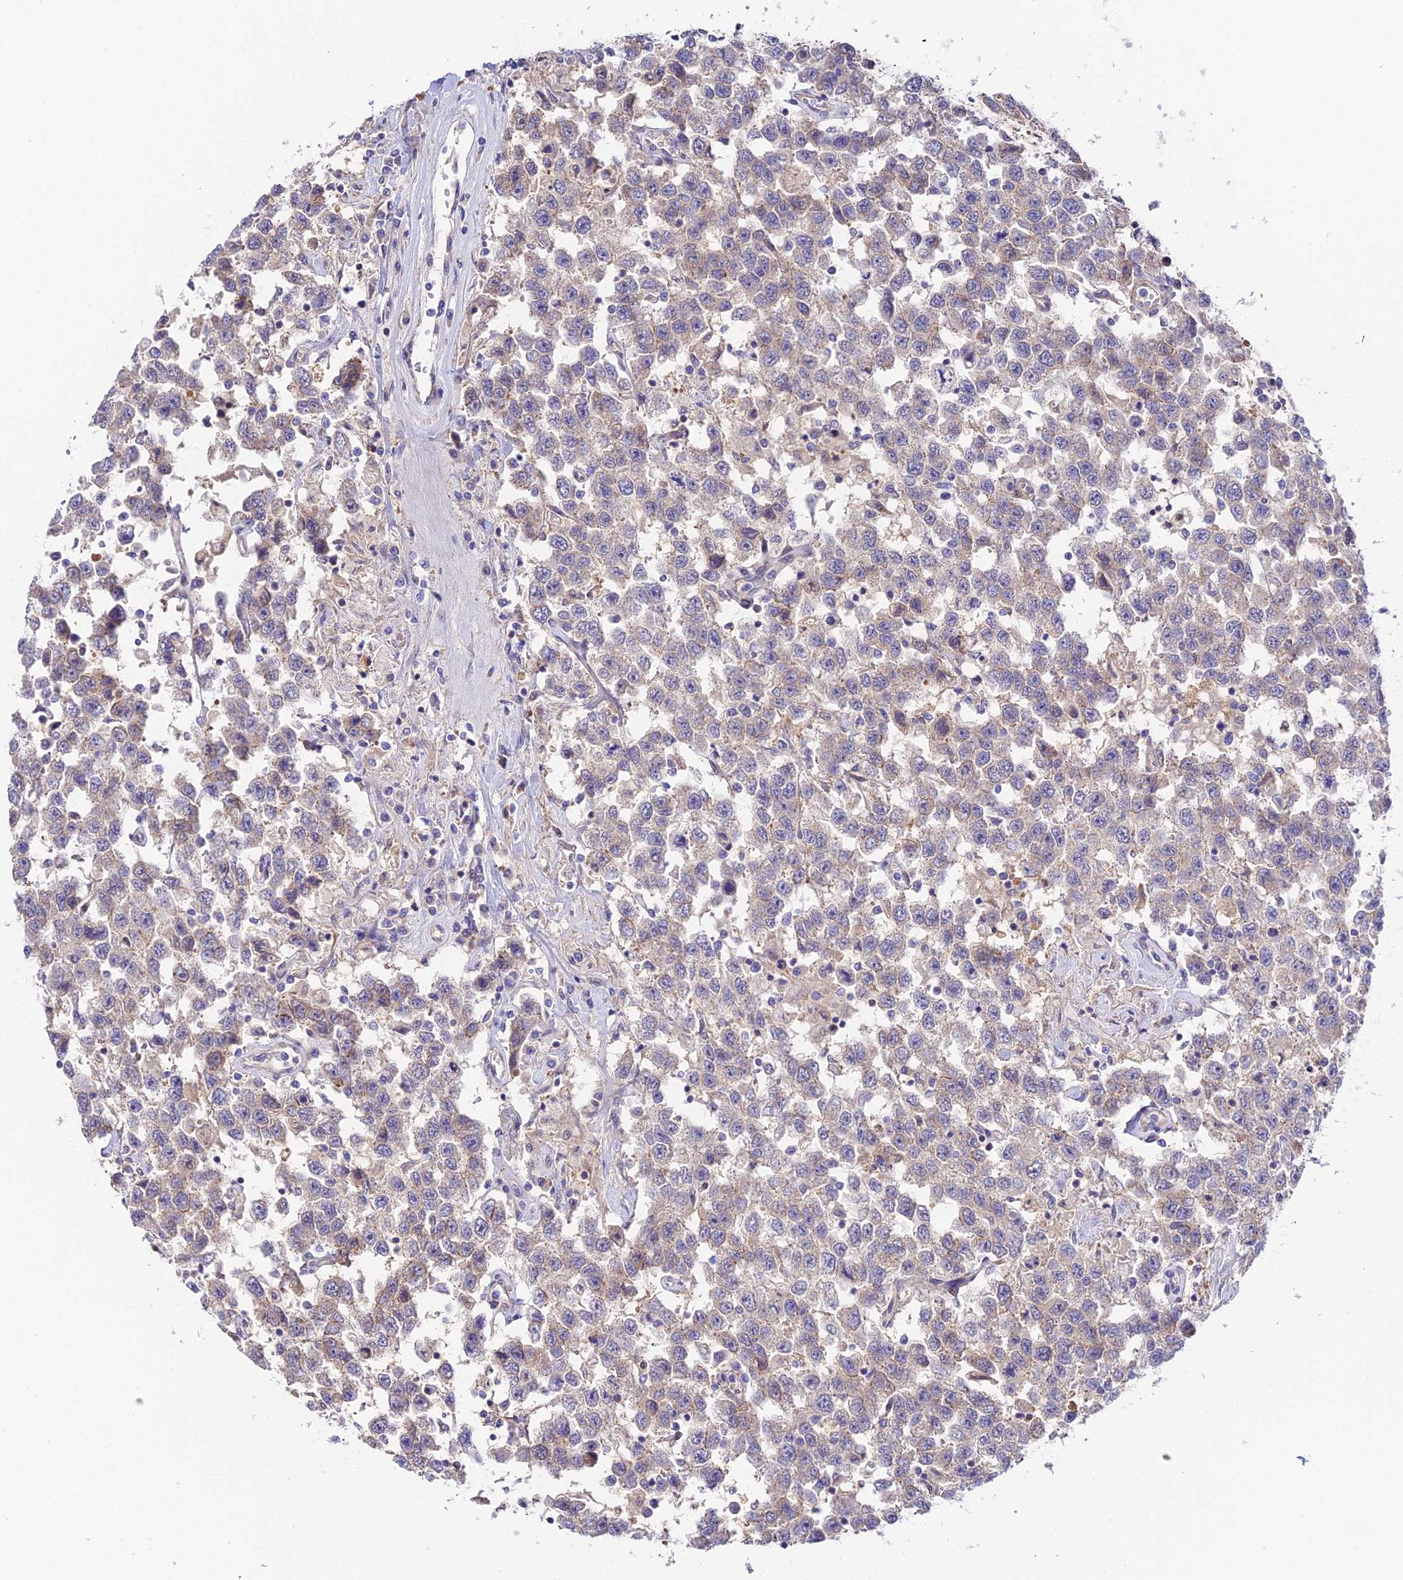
{"staining": {"intensity": "weak", "quantity": "25%-75%", "location": "cytoplasmic/membranous"}, "tissue": "testis cancer", "cell_type": "Tumor cells", "image_type": "cancer", "snomed": [{"axis": "morphology", "description": "Seminoma, NOS"}, {"axis": "topography", "description": "Testis"}], "caption": "Immunohistochemistry staining of seminoma (testis), which displays low levels of weak cytoplasmic/membranous expression in about 25%-75% of tumor cells indicating weak cytoplasmic/membranous protein staining. The staining was performed using DAB (brown) for protein detection and nuclei were counterstained in hematoxylin (blue).", "gene": "ANKRD50", "patient": {"sex": "male", "age": 41}}